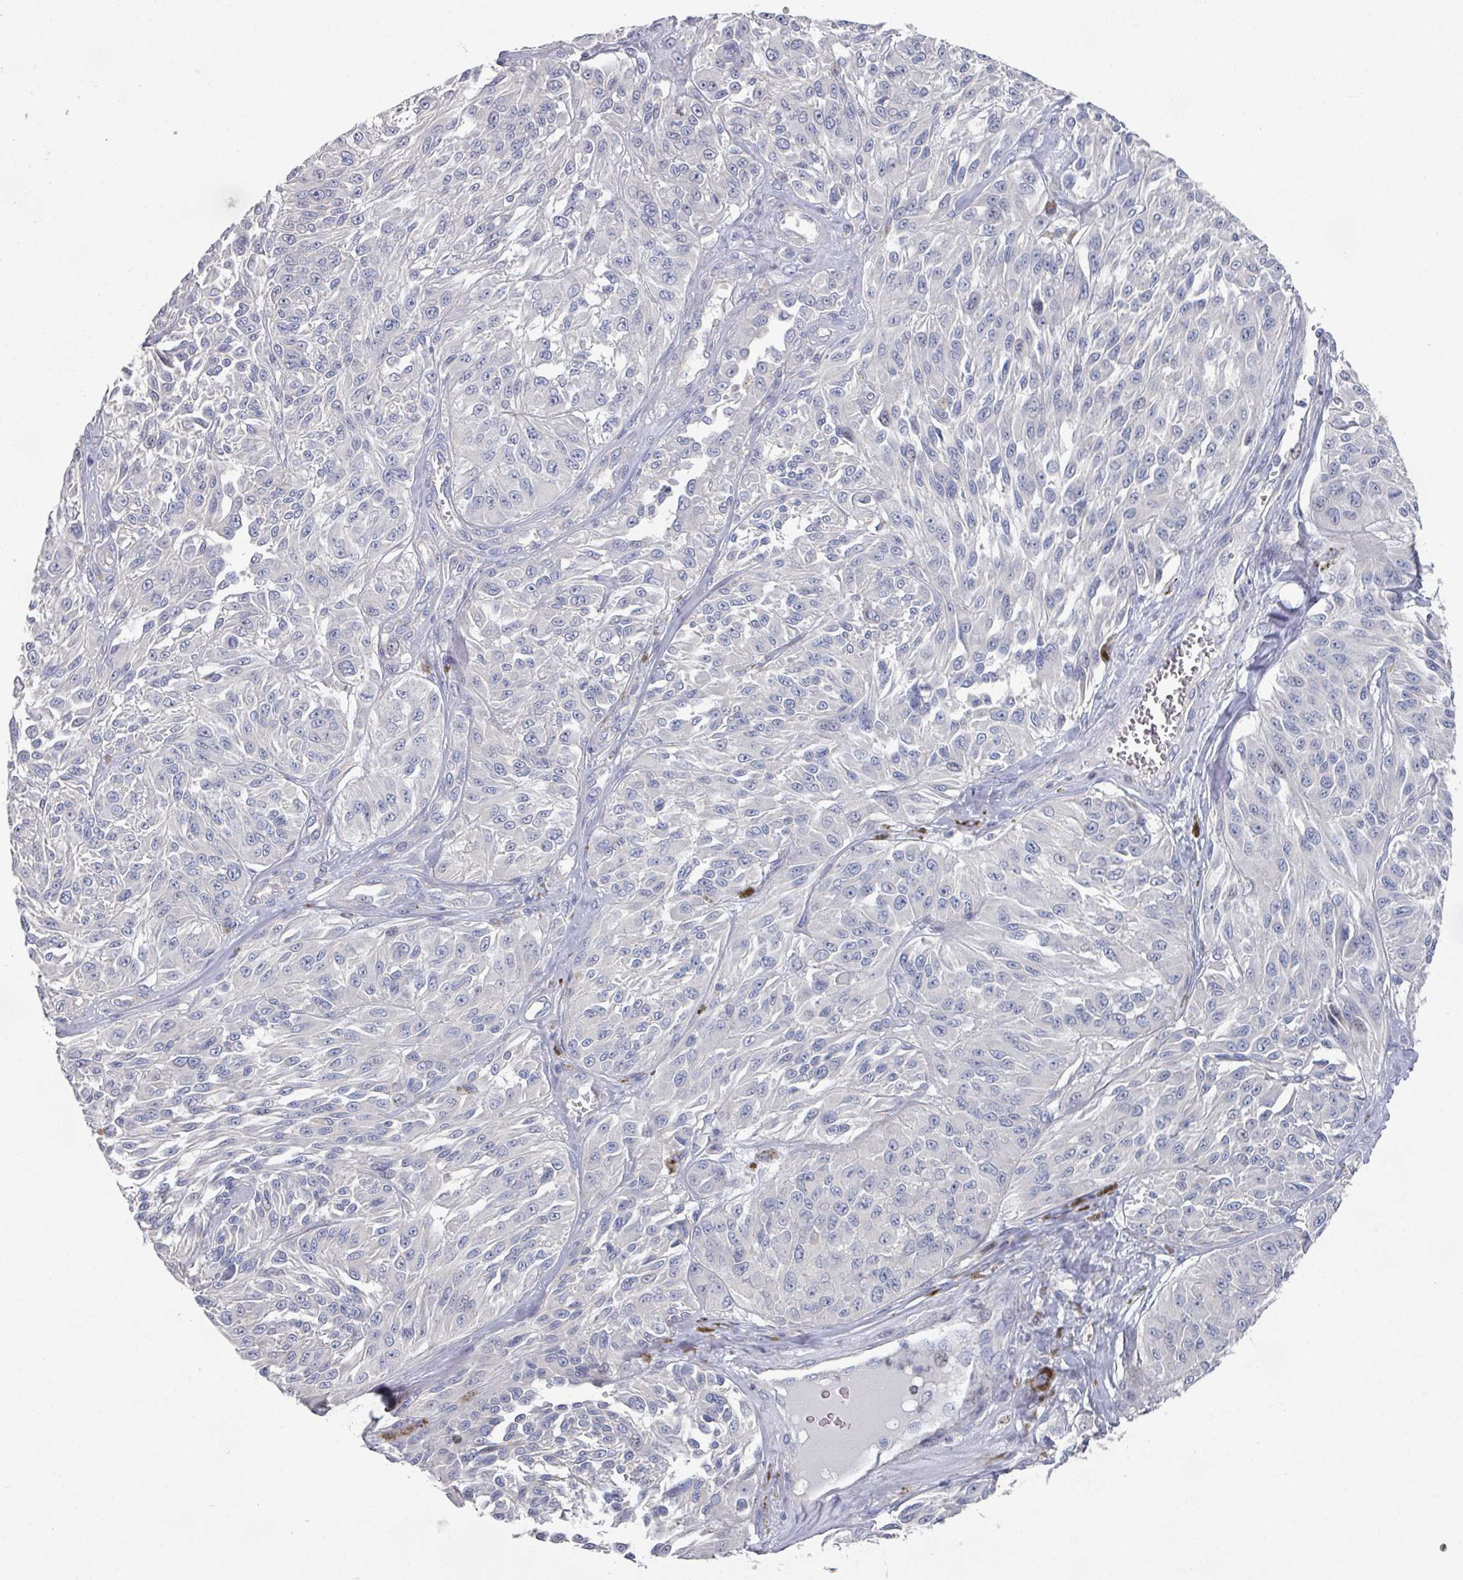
{"staining": {"intensity": "negative", "quantity": "none", "location": "none"}, "tissue": "melanoma", "cell_type": "Tumor cells", "image_type": "cancer", "snomed": [{"axis": "morphology", "description": "Malignant melanoma, NOS"}, {"axis": "topography", "description": "Skin"}], "caption": "Immunohistochemistry image of neoplastic tissue: melanoma stained with DAB (3,3'-diaminobenzidine) shows no significant protein positivity in tumor cells. (DAB (3,3'-diaminobenzidine) immunohistochemistry visualized using brightfield microscopy, high magnification).", "gene": "EFL1", "patient": {"sex": "male", "age": 94}}